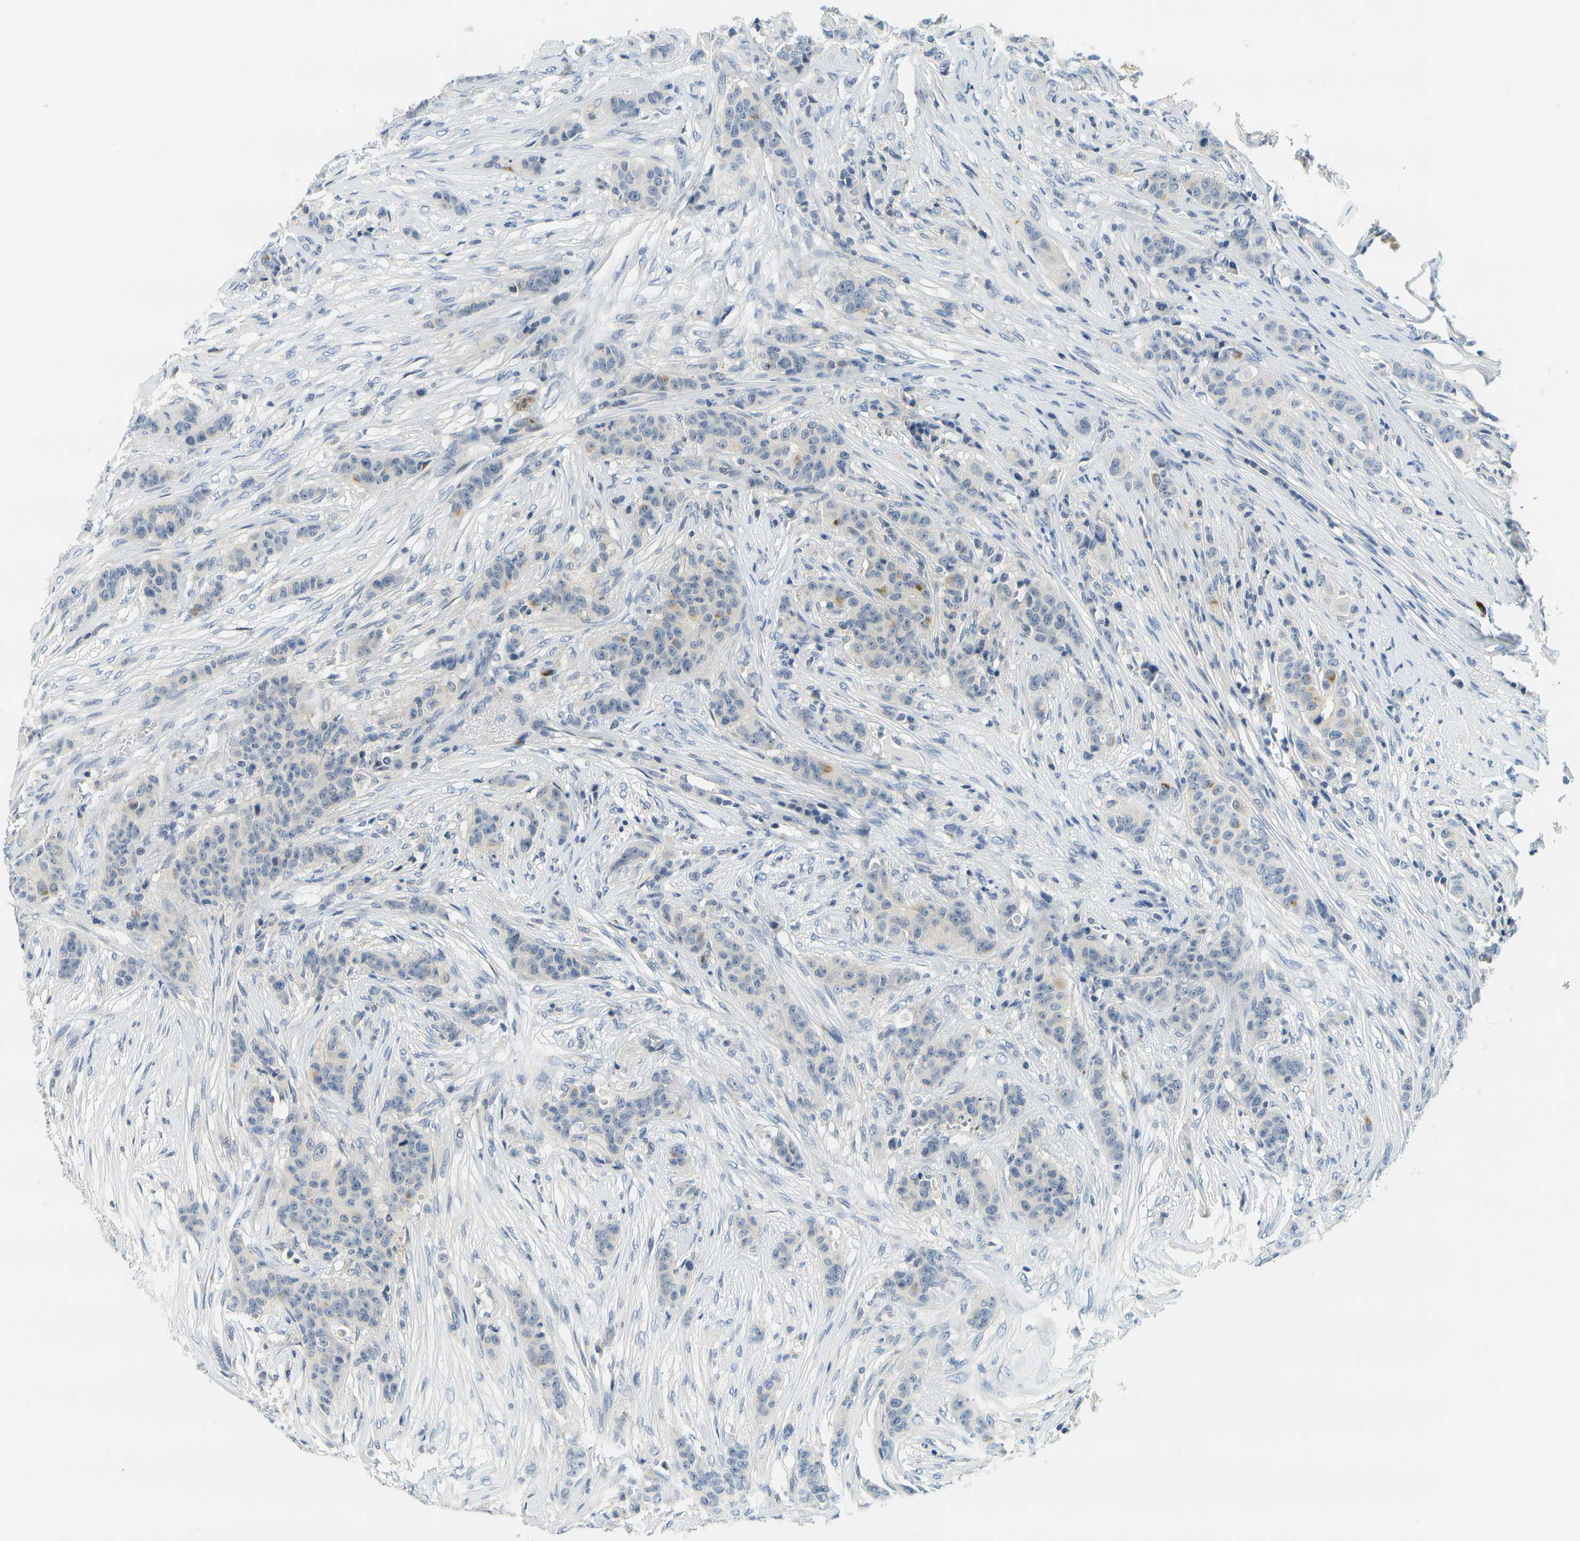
{"staining": {"intensity": "negative", "quantity": "none", "location": "none"}, "tissue": "breast cancer", "cell_type": "Tumor cells", "image_type": "cancer", "snomed": [{"axis": "morphology", "description": "Normal tissue, NOS"}, {"axis": "morphology", "description": "Duct carcinoma"}, {"axis": "topography", "description": "Breast"}], "caption": "There is no significant staining in tumor cells of breast cancer (infiltrating ductal carcinoma).", "gene": "RASGRP2", "patient": {"sex": "female", "age": 40}}